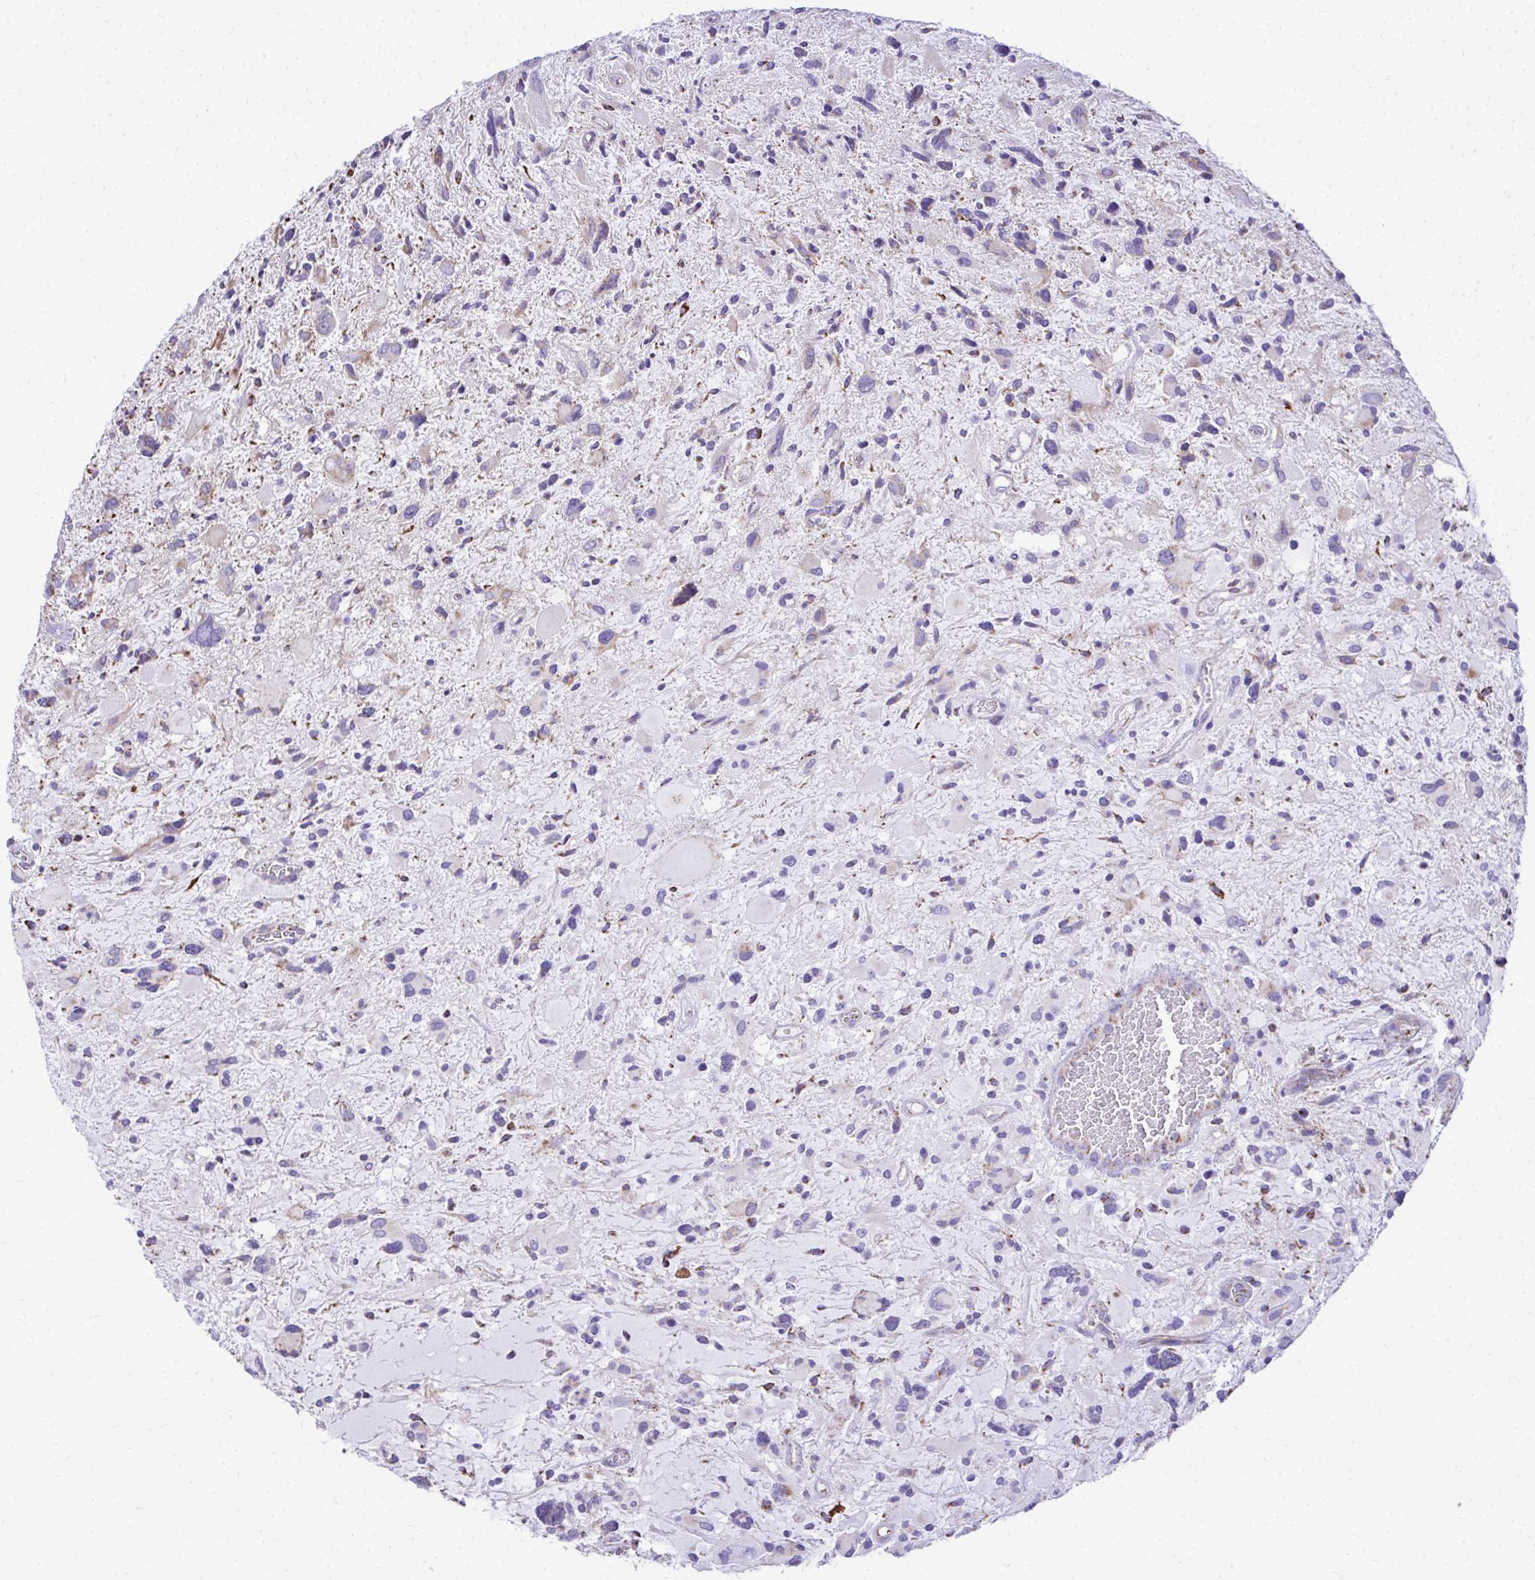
{"staining": {"intensity": "negative", "quantity": "none", "location": "none"}, "tissue": "glioma", "cell_type": "Tumor cells", "image_type": "cancer", "snomed": [{"axis": "morphology", "description": "Glioma, malignant, High grade"}, {"axis": "topography", "description": "Brain"}], "caption": "Immunohistochemistry (IHC) histopathology image of neoplastic tissue: glioma stained with DAB (3,3'-diaminobenzidine) displays no significant protein expression in tumor cells.", "gene": "MPZL2", "patient": {"sex": "female", "age": 11}}